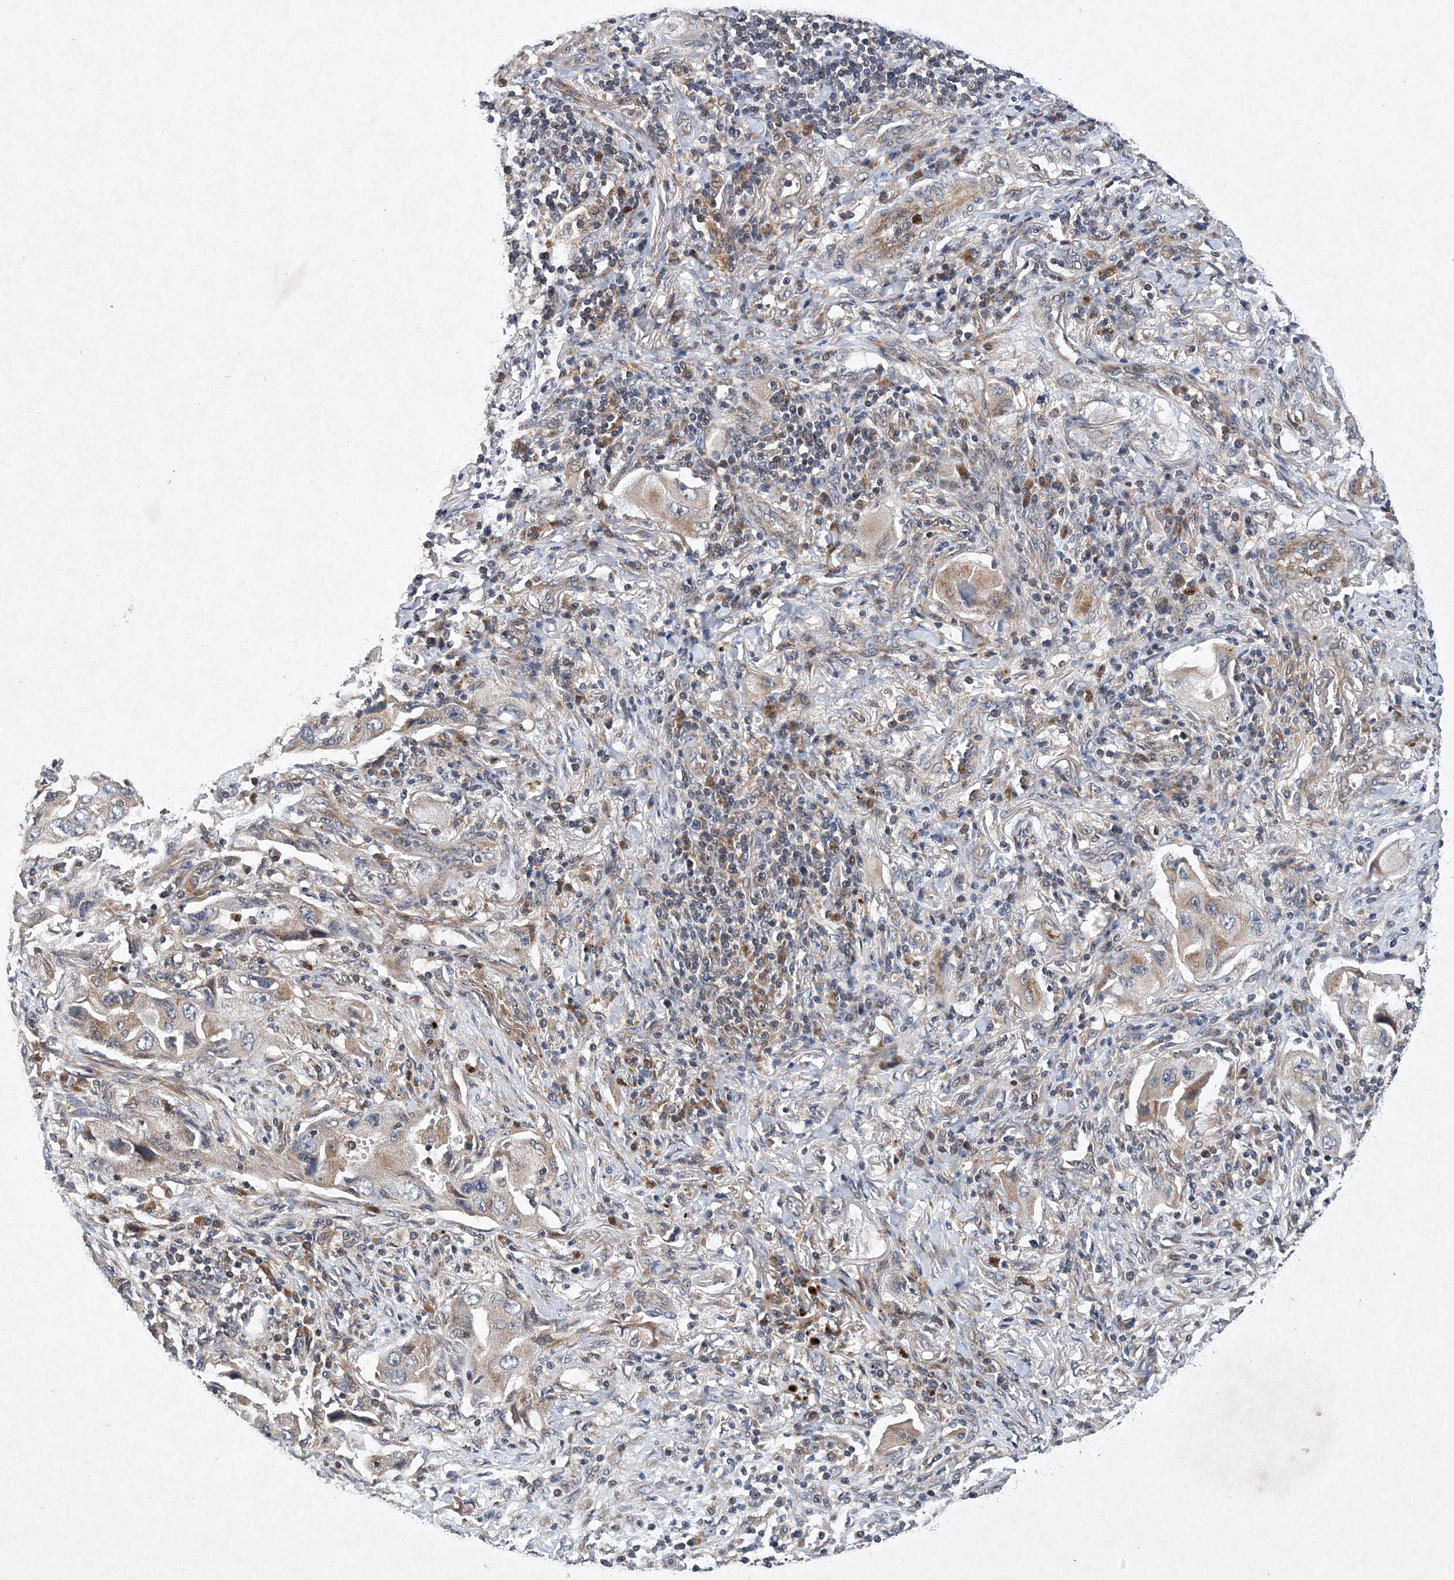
{"staining": {"intensity": "weak", "quantity": "25%-75%", "location": "cytoplasmic/membranous"}, "tissue": "lung cancer", "cell_type": "Tumor cells", "image_type": "cancer", "snomed": [{"axis": "morphology", "description": "Adenocarcinoma, NOS"}, {"axis": "topography", "description": "Lung"}], "caption": "Immunohistochemistry (IHC) micrograph of human lung adenocarcinoma stained for a protein (brown), which exhibits low levels of weak cytoplasmic/membranous positivity in approximately 25%-75% of tumor cells.", "gene": "PROSER1", "patient": {"sex": "female", "age": 65}}